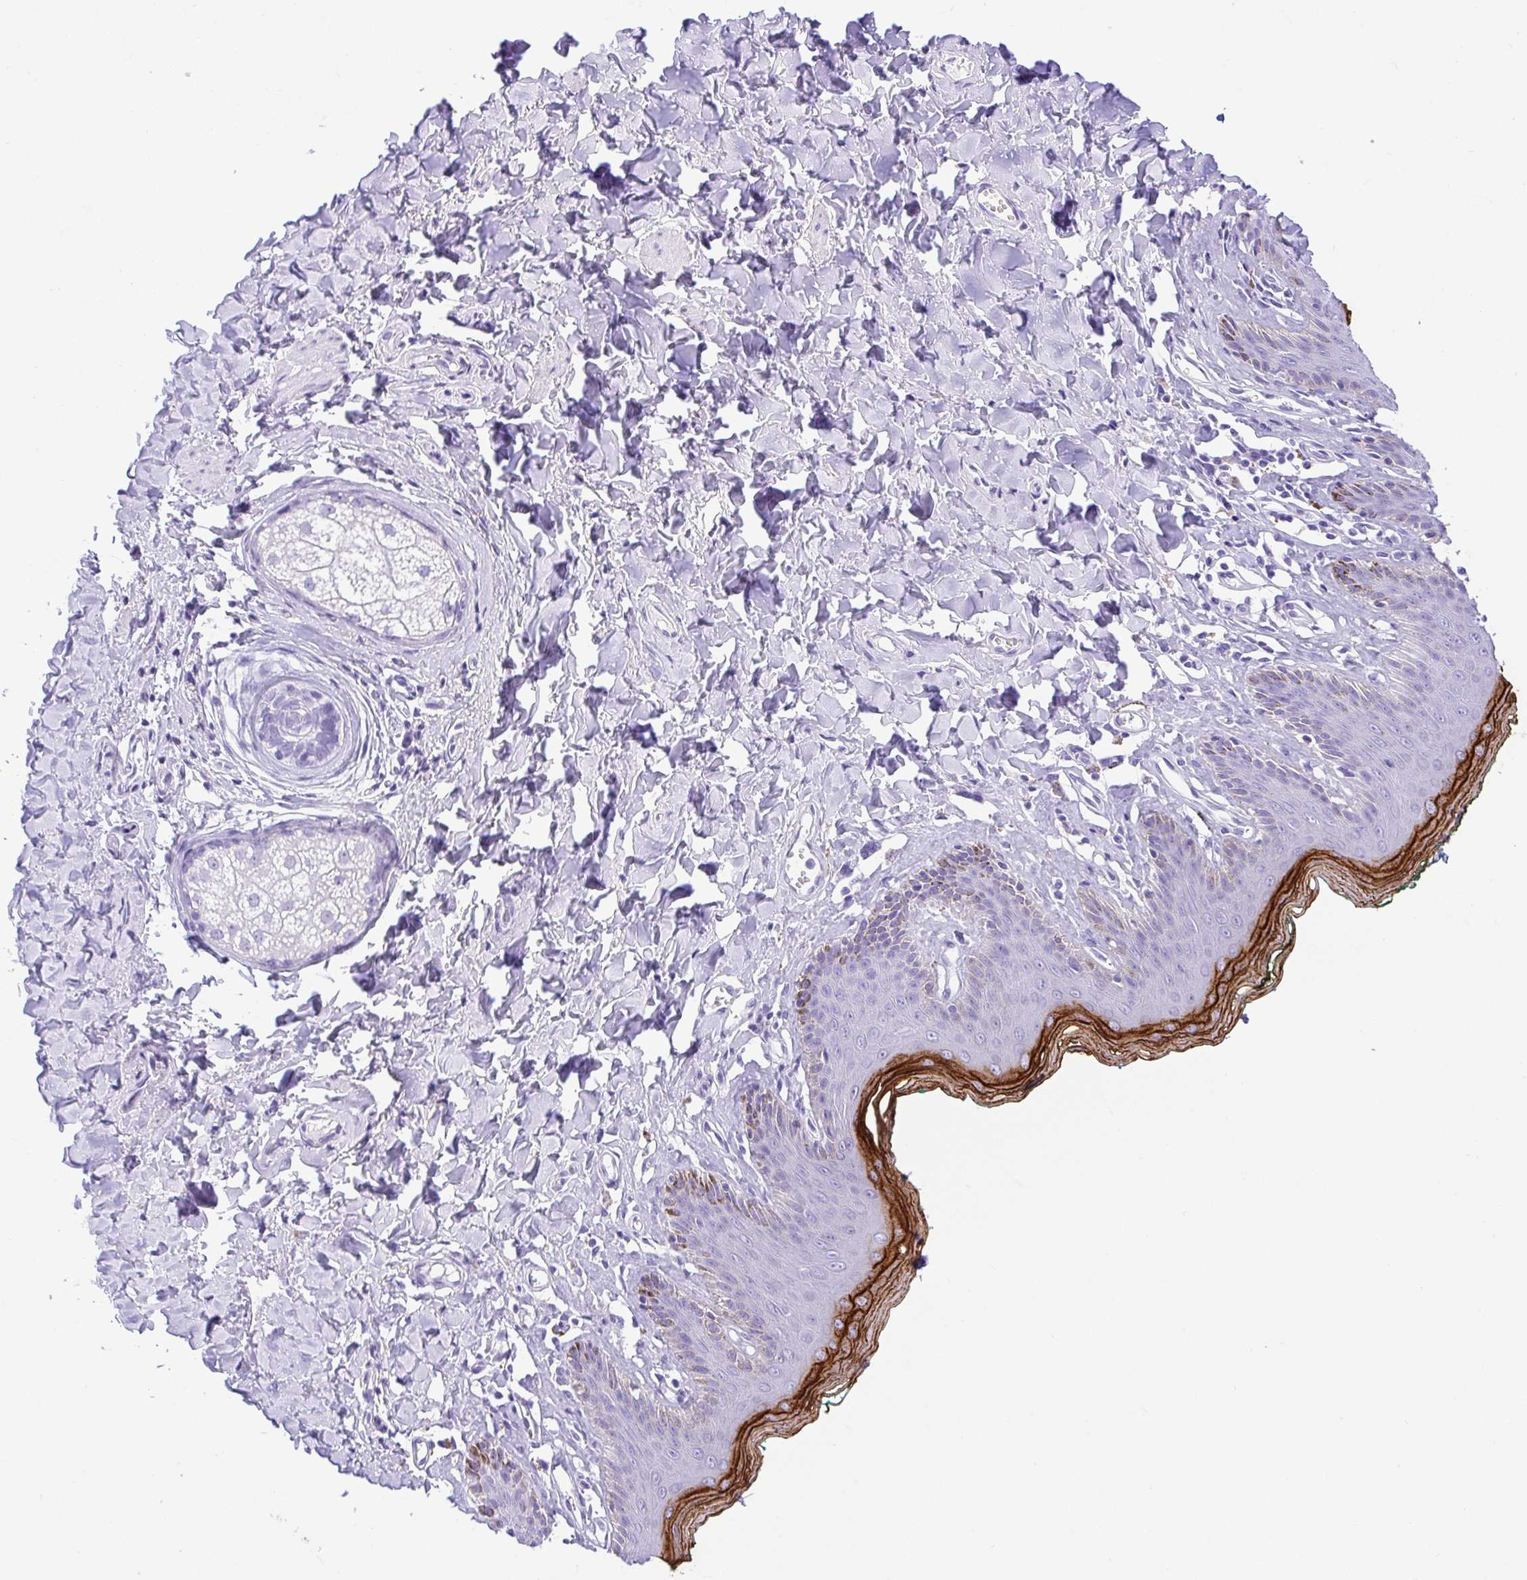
{"staining": {"intensity": "strong", "quantity": "<25%", "location": "cytoplasmic/membranous"}, "tissue": "skin", "cell_type": "Epidermal cells", "image_type": "normal", "snomed": [{"axis": "morphology", "description": "Normal tissue, NOS"}, {"axis": "topography", "description": "Vulva"}, {"axis": "topography", "description": "Peripheral nerve tissue"}], "caption": "Immunohistochemistry micrograph of benign skin stained for a protein (brown), which shows medium levels of strong cytoplasmic/membranous expression in about <25% of epidermal cells.", "gene": "CDSN", "patient": {"sex": "female", "age": 66}}